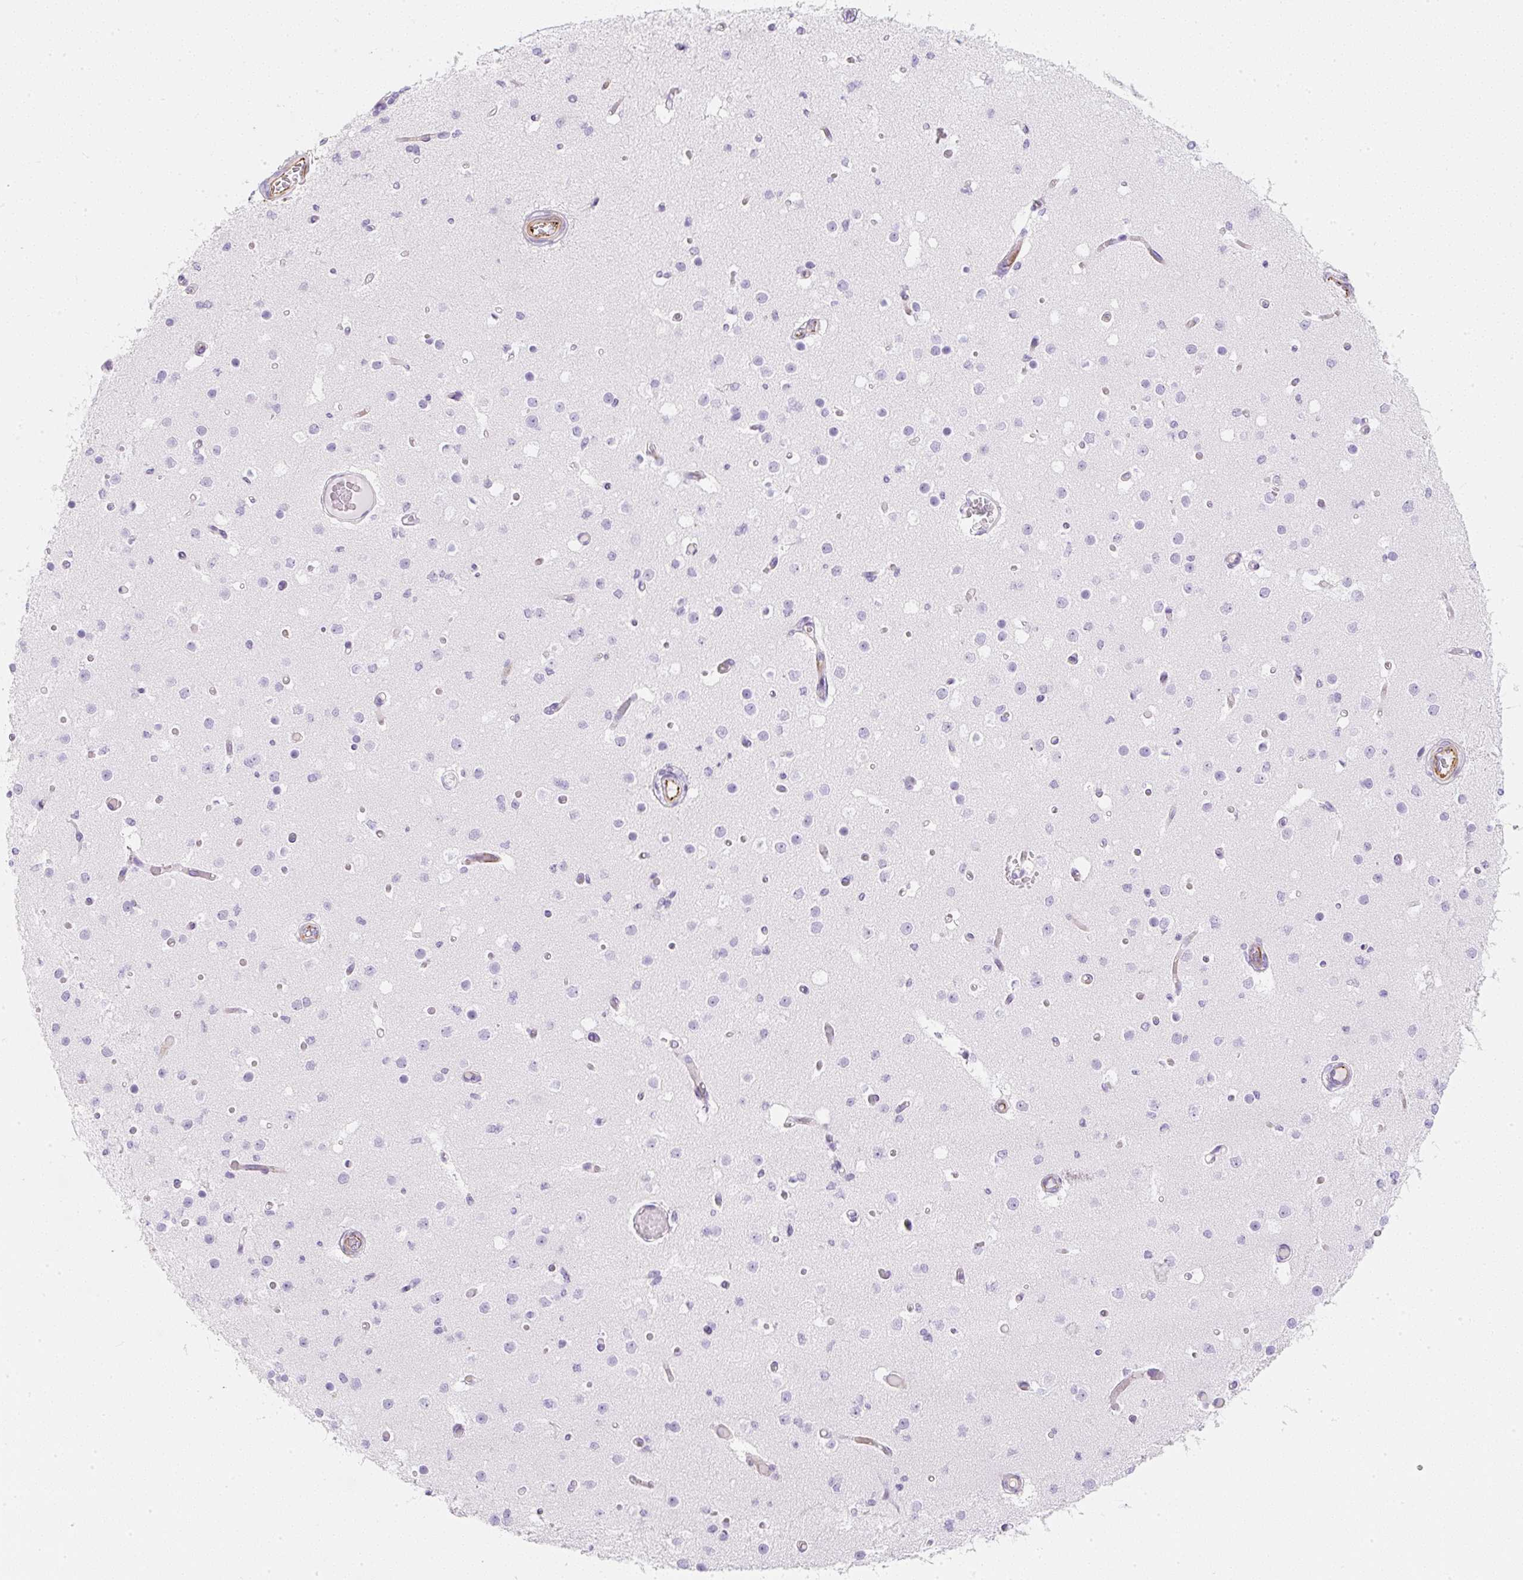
{"staining": {"intensity": "moderate", "quantity": "<25%", "location": "cytoplasmic/membranous"}, "tissue": "cerebral cortex", "cell_type": "Endothelial cells", "image_type": "normal", "snomed": [{"axis": "morphology", "description": "Normal tissue, NOS"}, {"axis": "morphology", "description": "Inflammation, NOS"}, {"axis": "topography", "description": "Cerebral cortex"}], "caption": "A histopathology image of human cerebral cortex stained for a protein demonstrates moderate cytoplasmic/membranous brown staining in endothelial cells. (brown staining indicates protein expression, while blue staining denotes nuclei).", "gene": "ZNF689", "patient": {"sex": "male", "age": 6}}